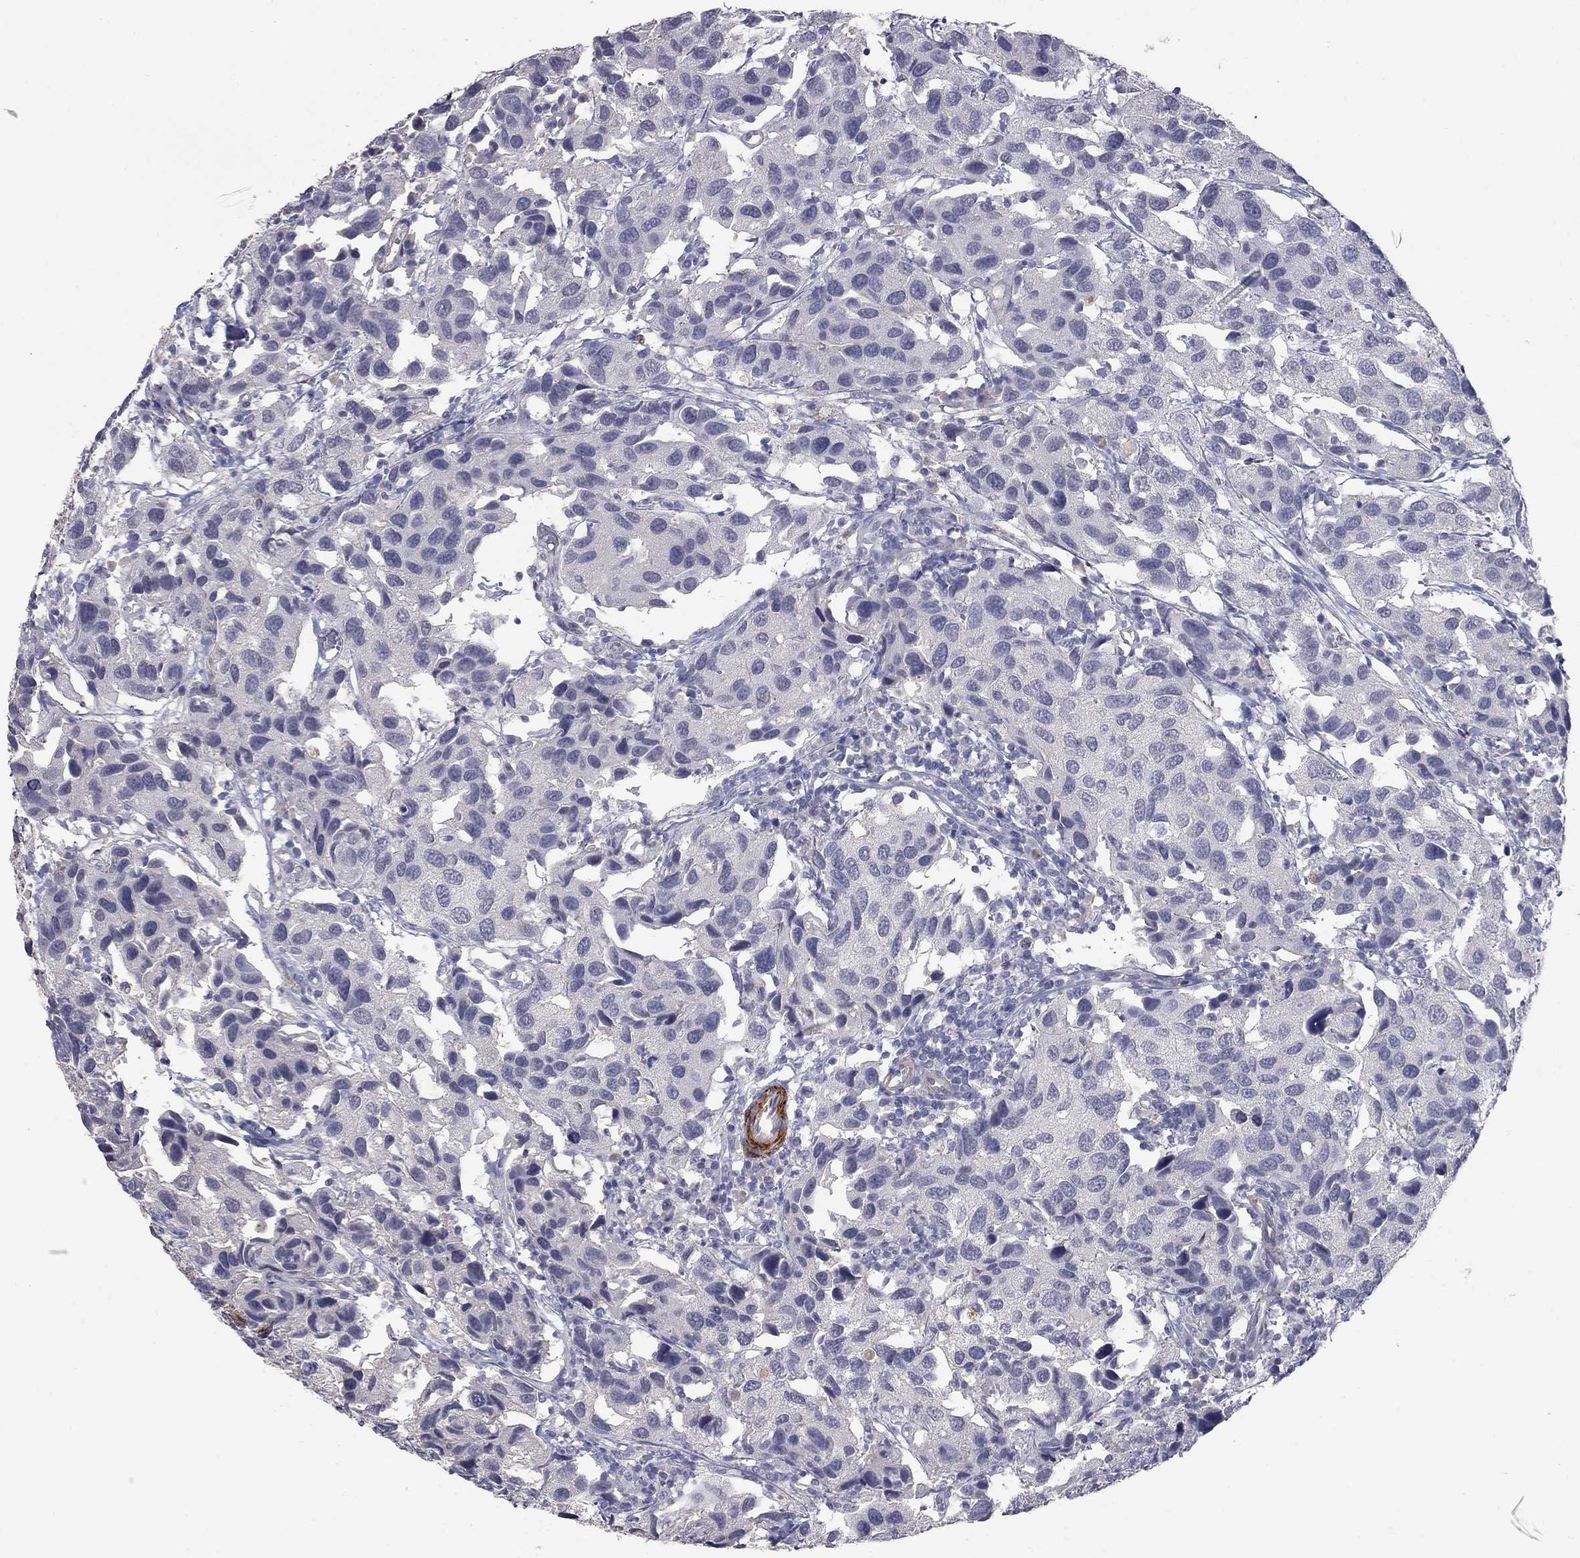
{"staining": {"intensity": "negative", "quantity": "none", "location": "none"}, "tissue": "urothelial cancer", "cell_type": "Tumor cells", "image_type": "cancer", "snomed": [{"axis": "morphology", "description": "Urothelial carcinoma, High grade"}, {"axis": "topography", "description": "Urinary bladder"}], "caption": "Tumor cells are negative for brown protein staining in urothelial carcinoma (high-grade).", "gene": "IP6K3", "patient": {"sex": "male", "age": 79}}